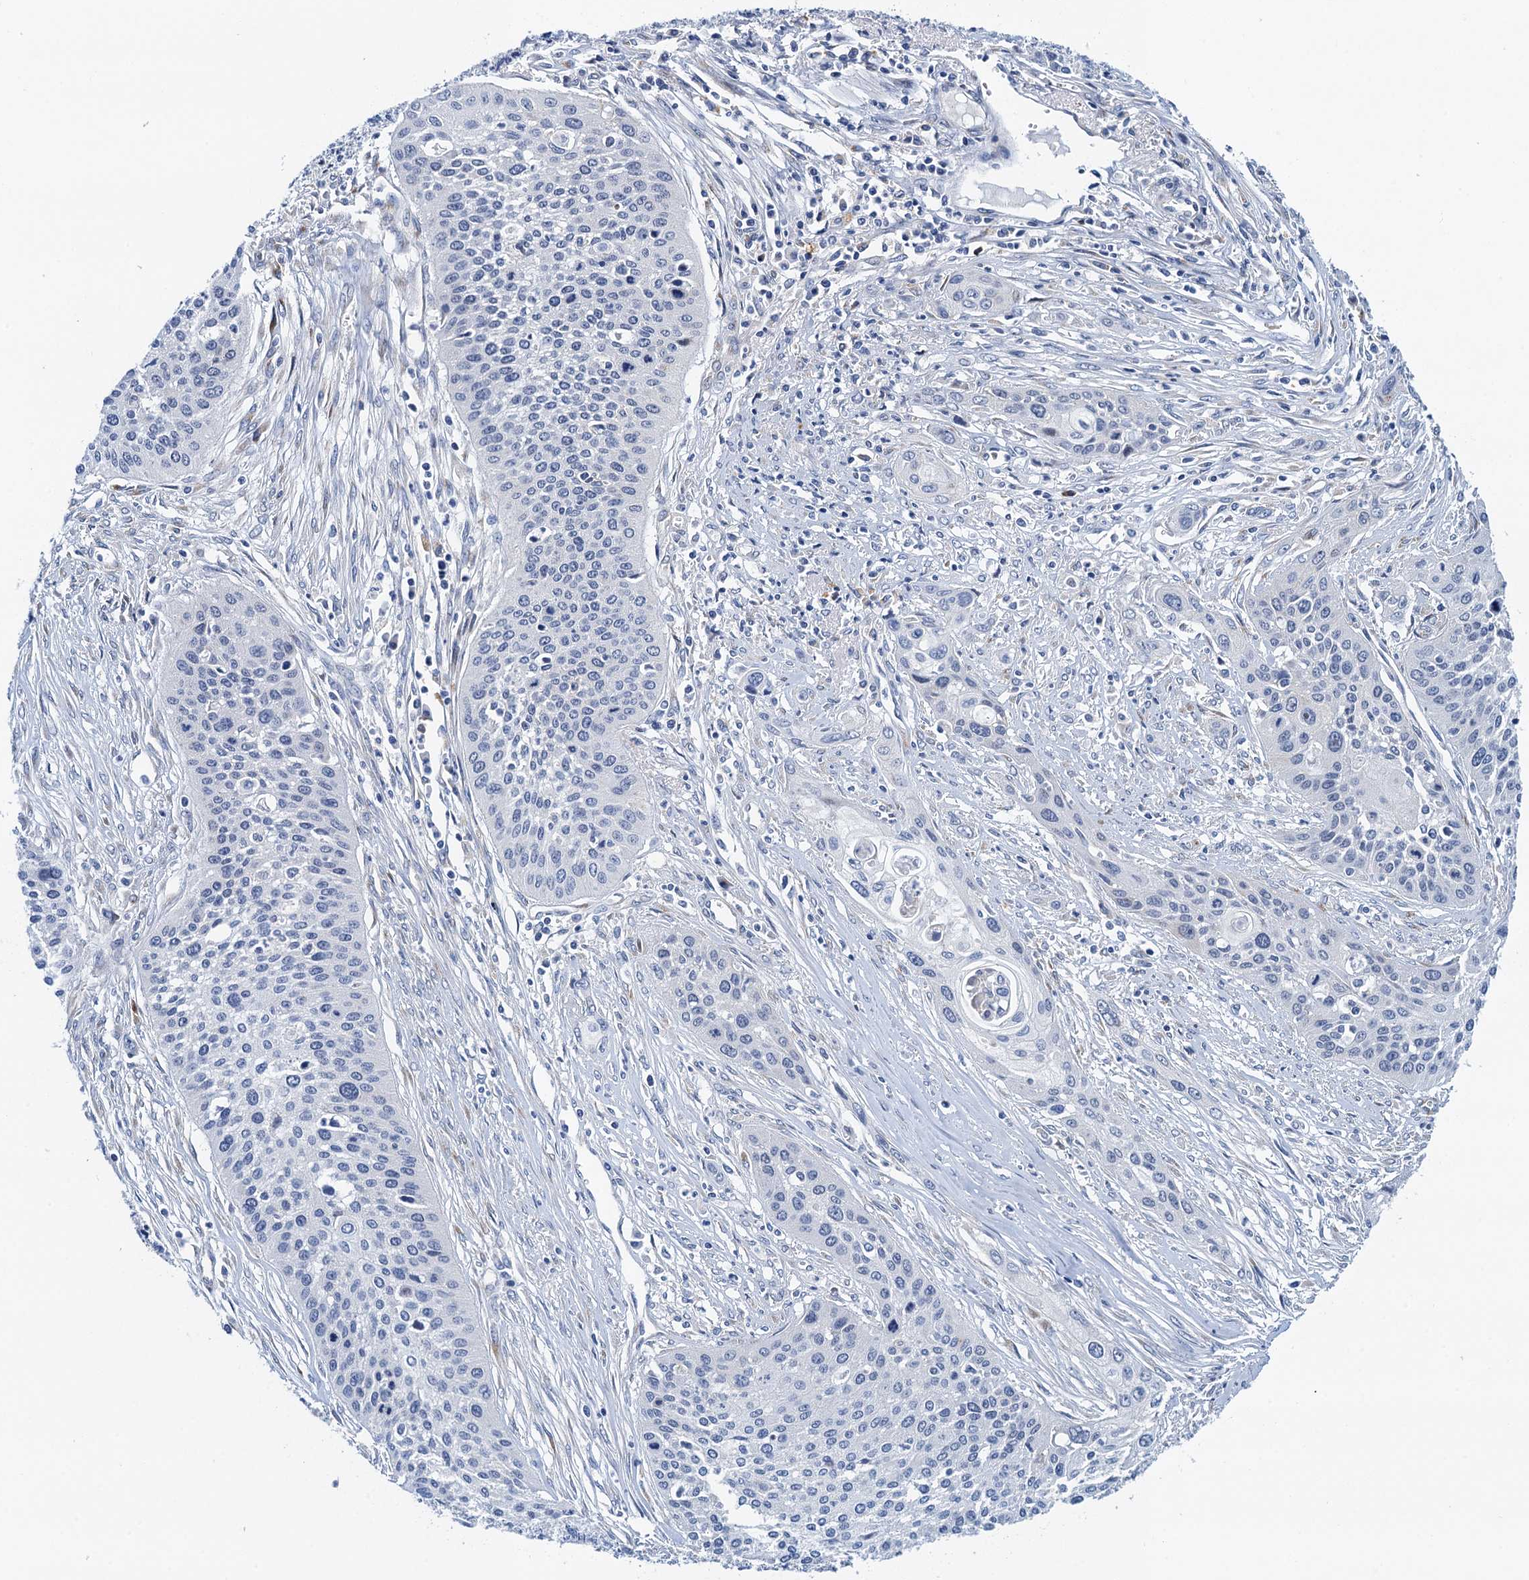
{"staining": {"intensity": "negative", "quantity": "none", "location": "none"}, "tissue": "cervical cancer", "cell_type": "Tumor cells", "image_type": "cancer", "snomed": [{"axis": "morphology", "description": "Squamous cell carcinoma, NOS"}, {"axis": "topography", "description": "Cervix"}], "caption": "A histopathology image of cervical cancer (squamous cell carcinoma) stained for a protein reveals no brown staining in tumor cells.", "gene": "NBEA", "patient": {"sex": "female", "age": 34}}